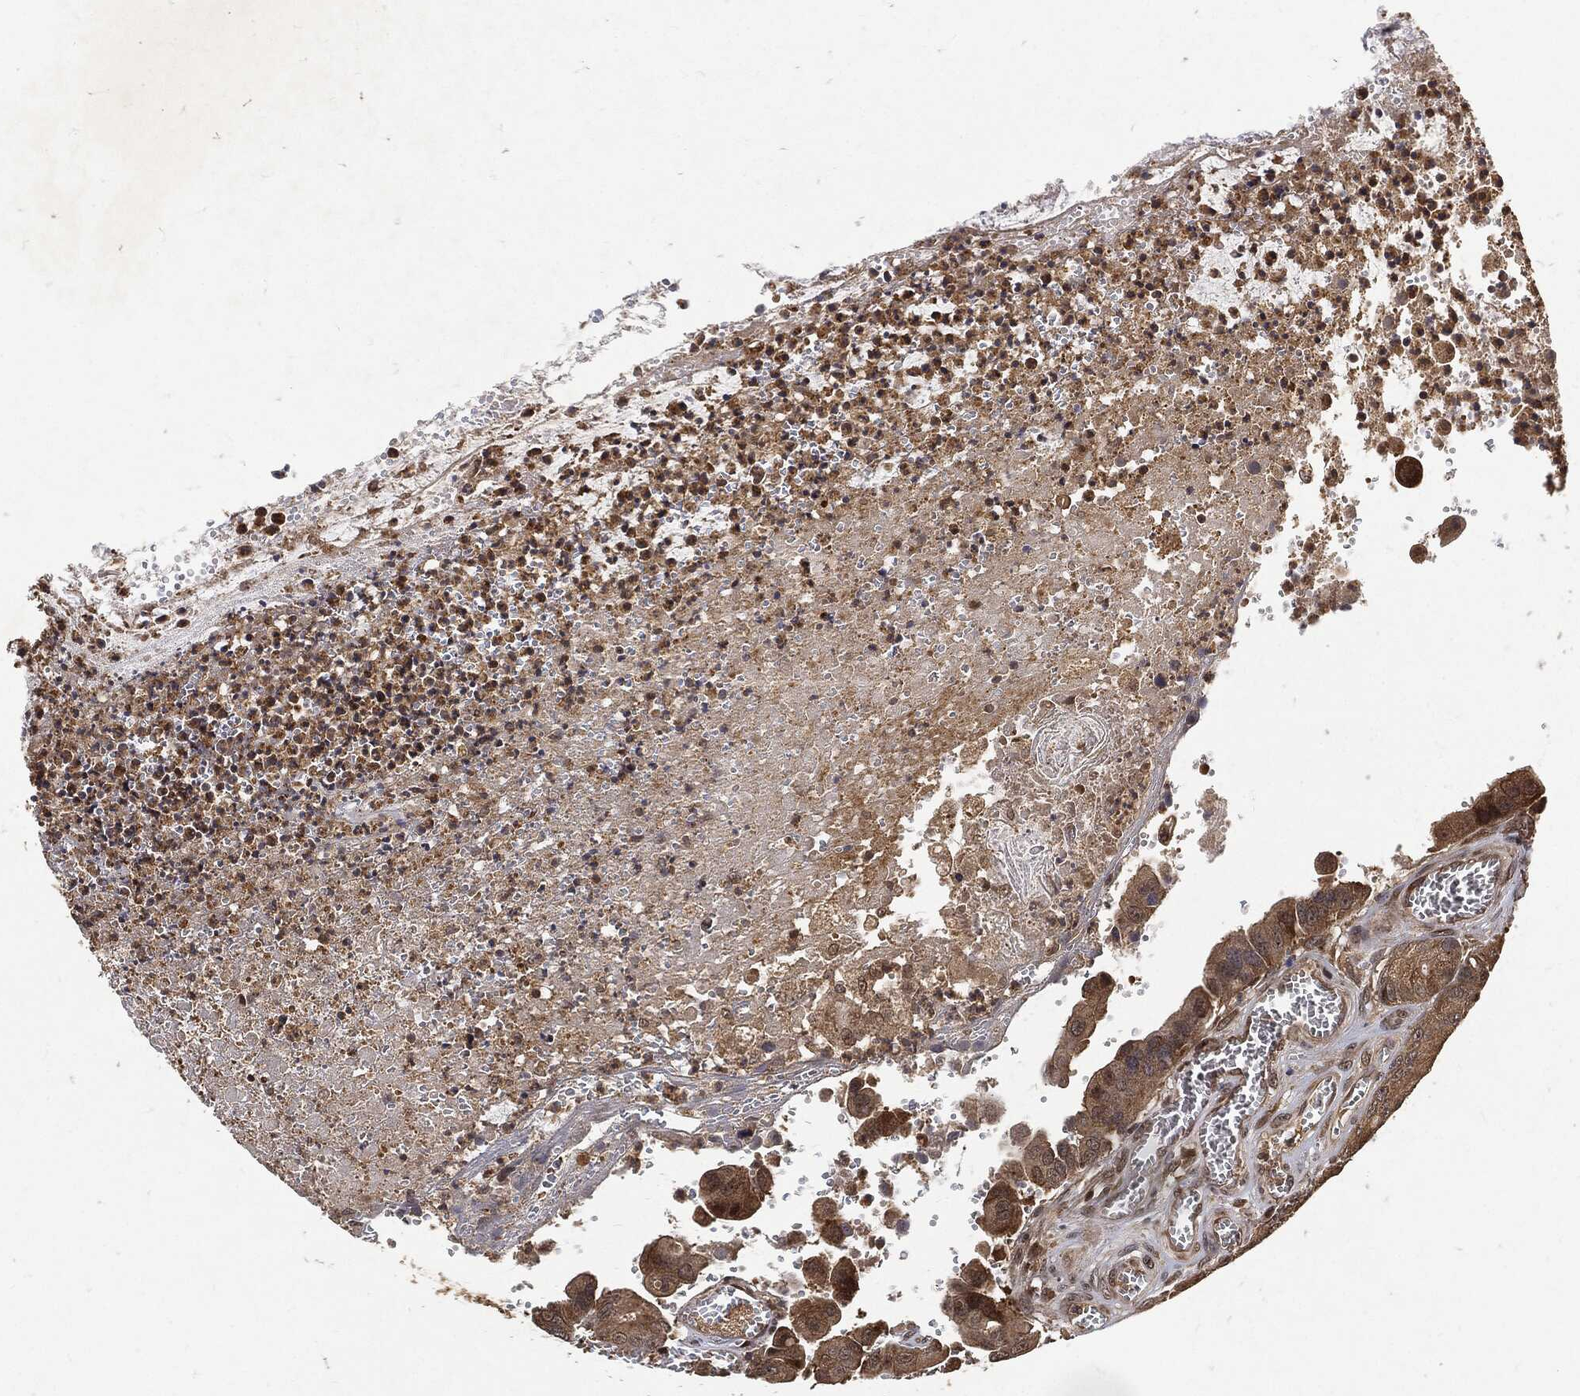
{"staining": {"intensity": "moderate", "quantity": ">75%", "location": "cytoplasmic/membranous"}, "tissue": "colorectal cancer", "cell_type": "Tumor cells", "image_type": "cancer", "snomed": [{"axis": "morphology", "description": "Adenocarcinoma, NOS"}, {"axis": "topography", "description": "Colon"}], "caption": "This histopathology image exhibits colorectal cancer (adenocarcinoma) stained with IHC to label a protein in brown. The cytoplasmic/membranous of tumor cells show moderate positivity for the protein. Nuclei are counter-stained blue.", "gene": "ZNF226", "patient": {"sex": "female", "age": 78}}